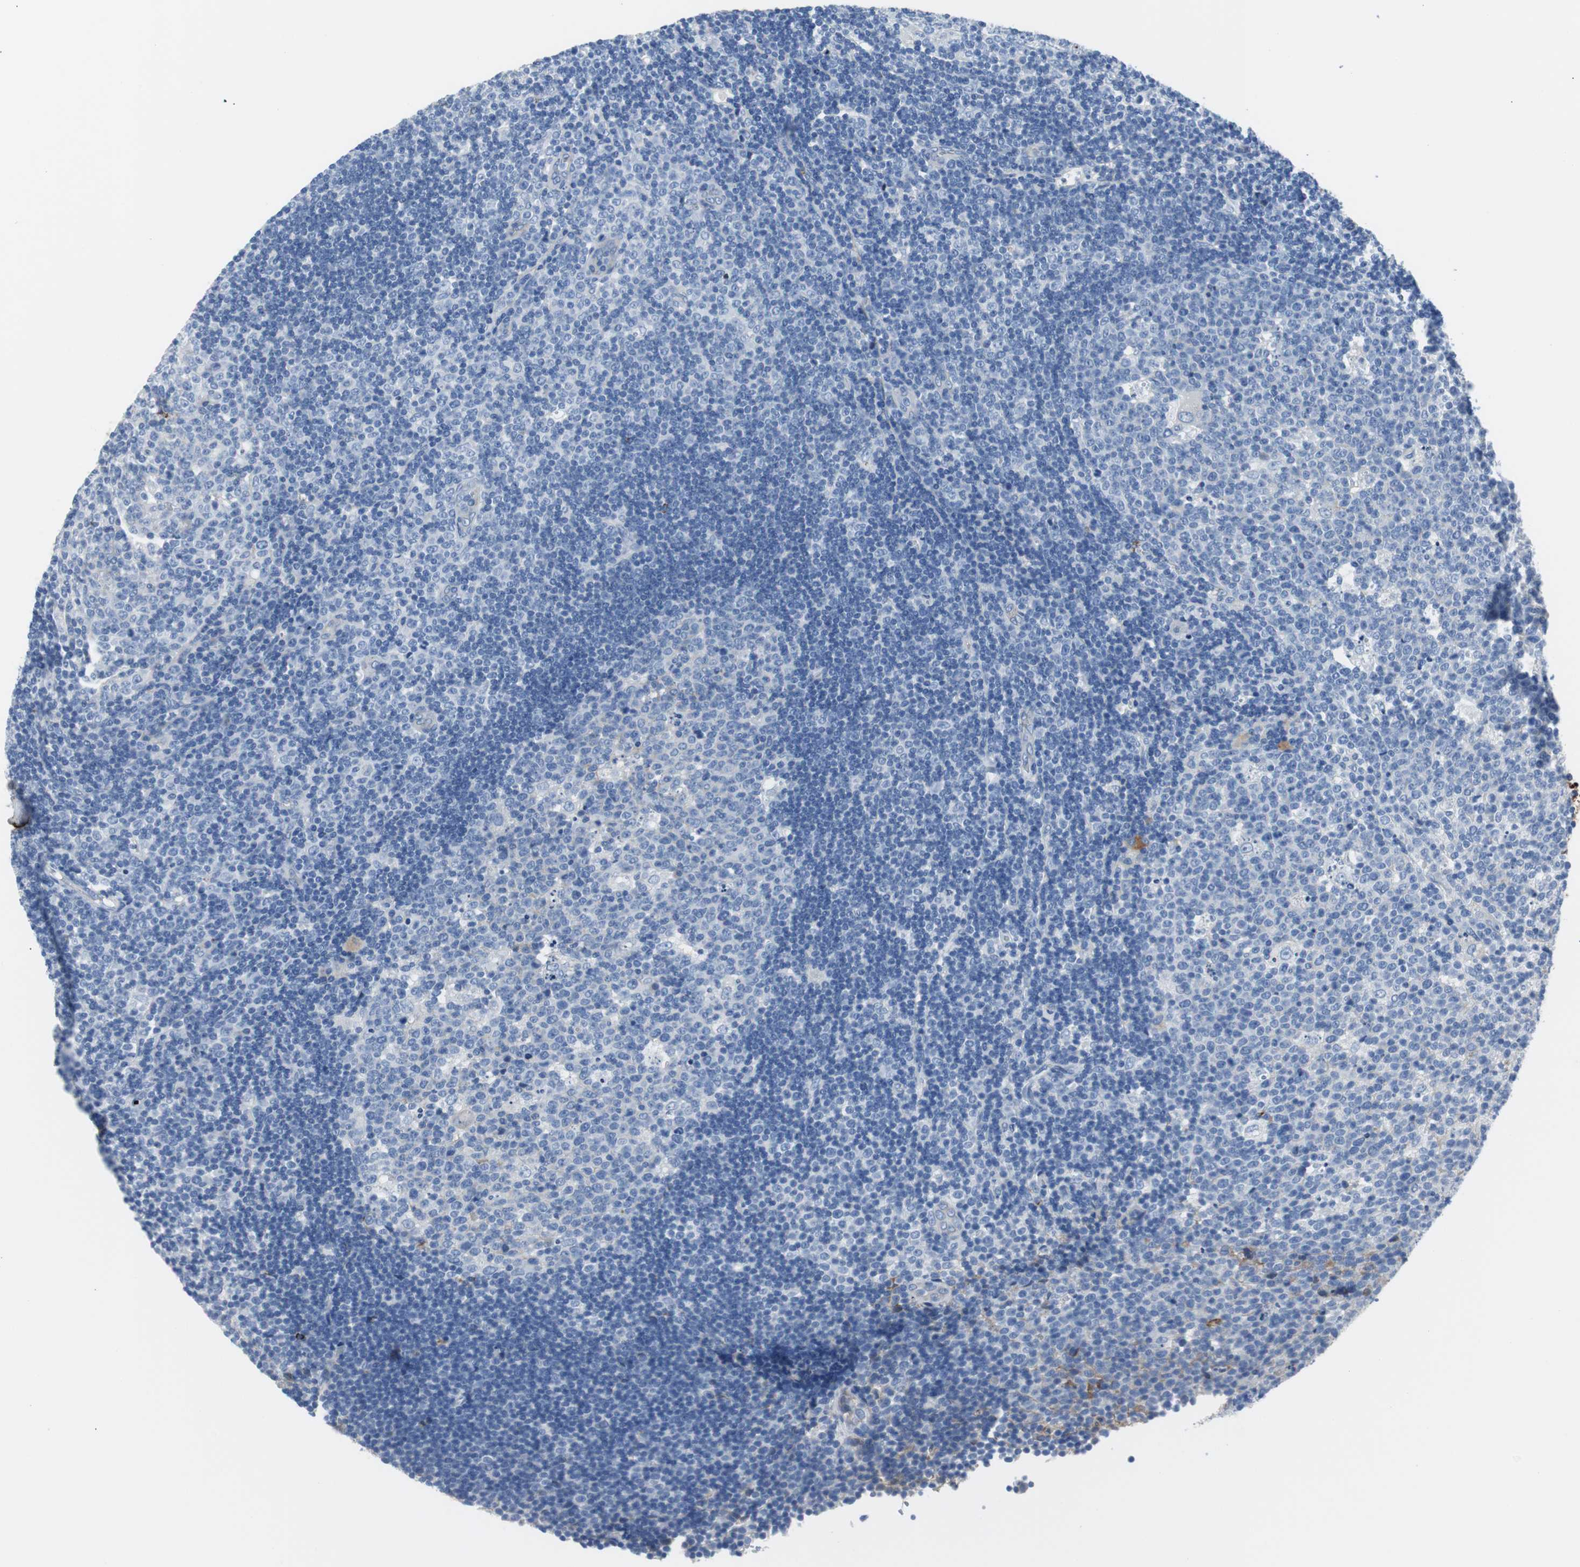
{"staining": {"intensity": "negative", "quantity": "none", "location": "none"}, "tissue": "lymph node", "cell_type": "Germinal center cells", "image_type": "normal", "snomed": [{"axis": "morphology", "description": "Normal tissue, NOS"}, {"axis": "topography", "description": "Lymph node"}, {"axis": "topography", "description": "Salivary gland"}], "caption": "Immunohistochemistry (IHC) image of normal lymph node: lymph node stained with DAB shows no significant protein staining in germinal center cells. (IHC, brightfield microscopy, high magnification).", "gene": "APCS", "patient": {"sex": "male", "age": 8}}